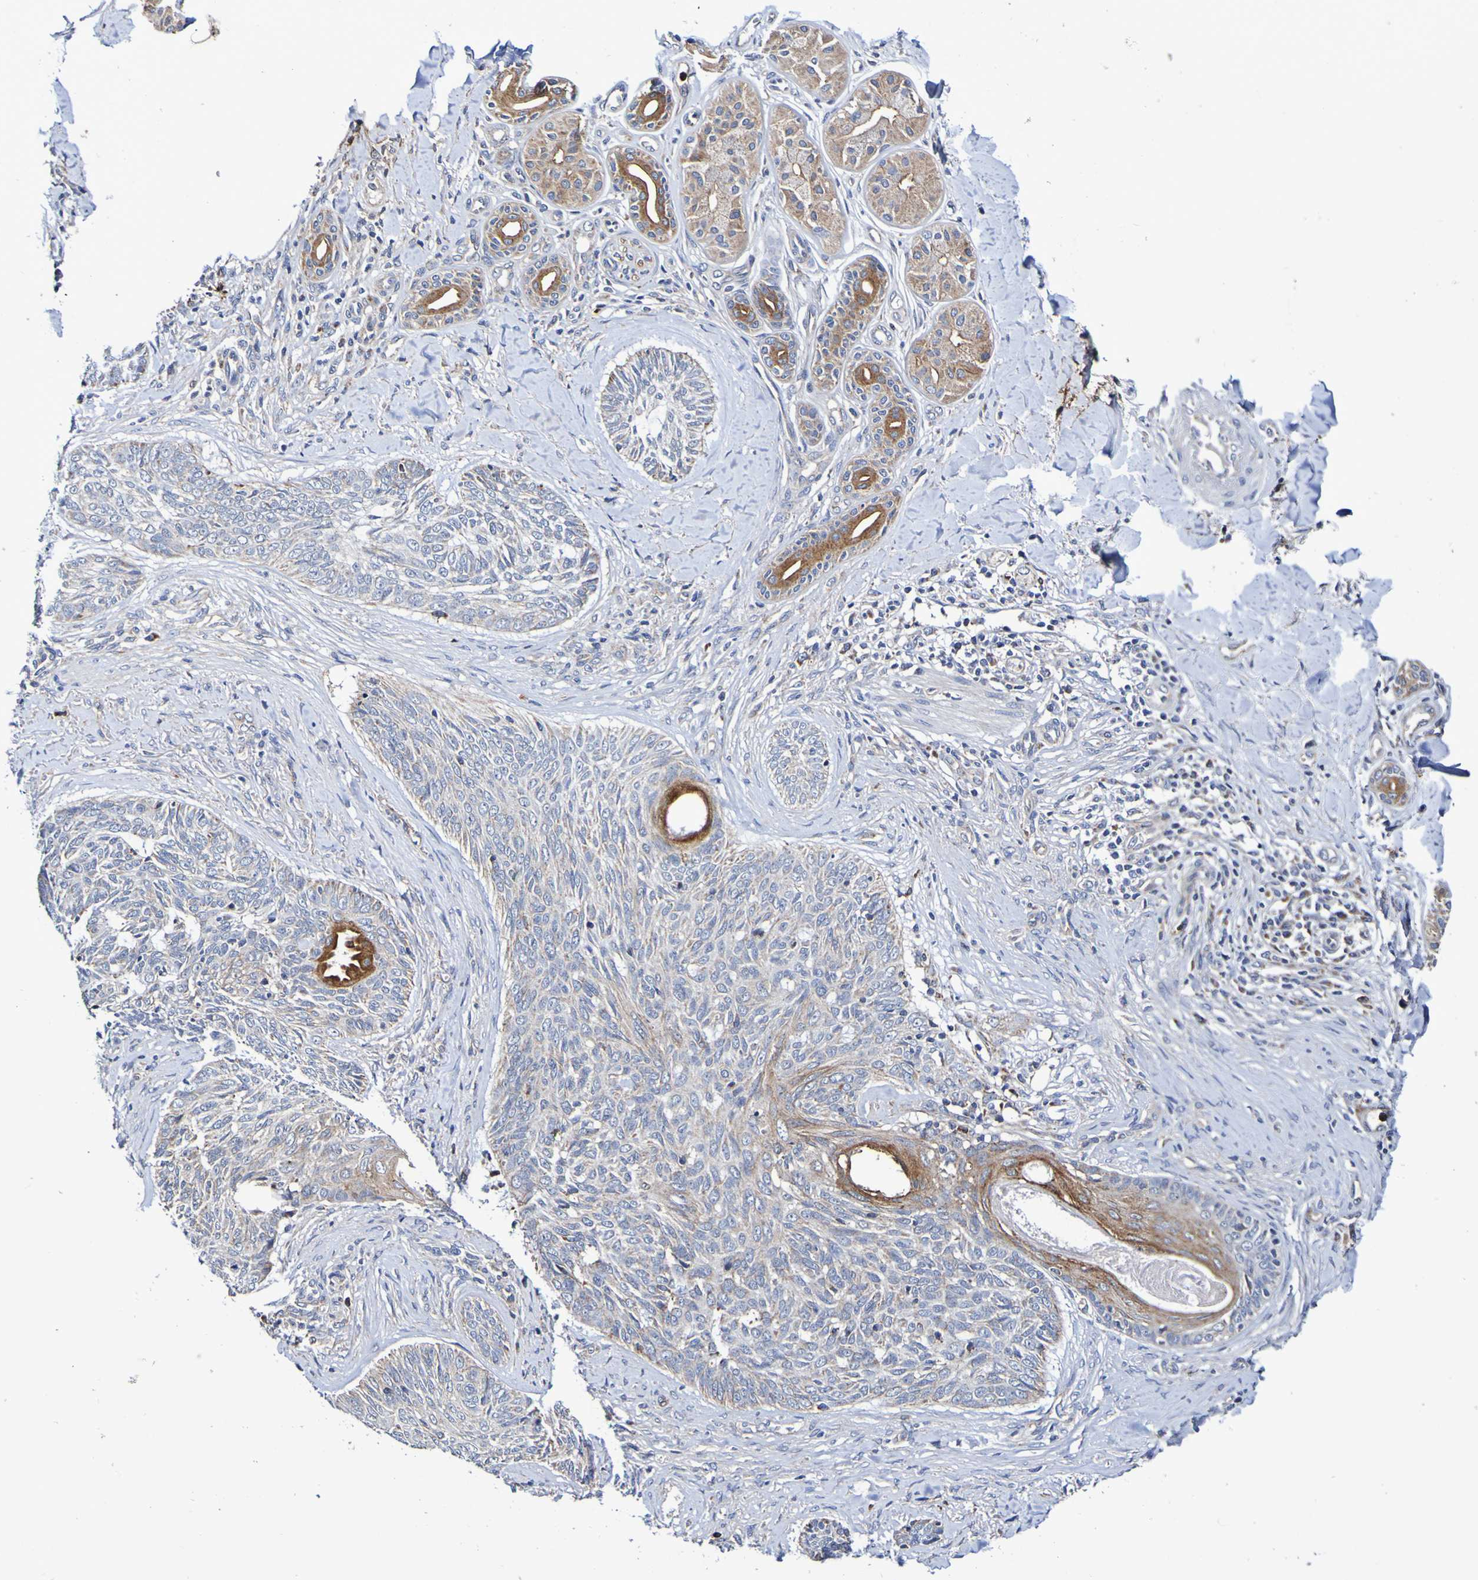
{"staining": {"intensity": "weak", "quantity": ">75%", "location": "cytoplasmic/membranous"}, "tissue": "skin cancer", "cell_type": "Tumor cells", "image_type": "cancer", "snomed": [{"axis": "morphology", "description": "Basal cell carcinoma"}, {"axis": "topography", "description": "Skin"}], "caption": "Immunohistochemical staining of human skin cancer (basal cell carcinoma) reveals weak cytoplasmic/membranous protein staining in approximately >75% of tumor cells. Using DAB (brown) and hematoxylin (blue) stains, captured at high magnification using brightfield microscopy.", "gene": "GJB1", "patient": {"sex": "male", "age": 43}}